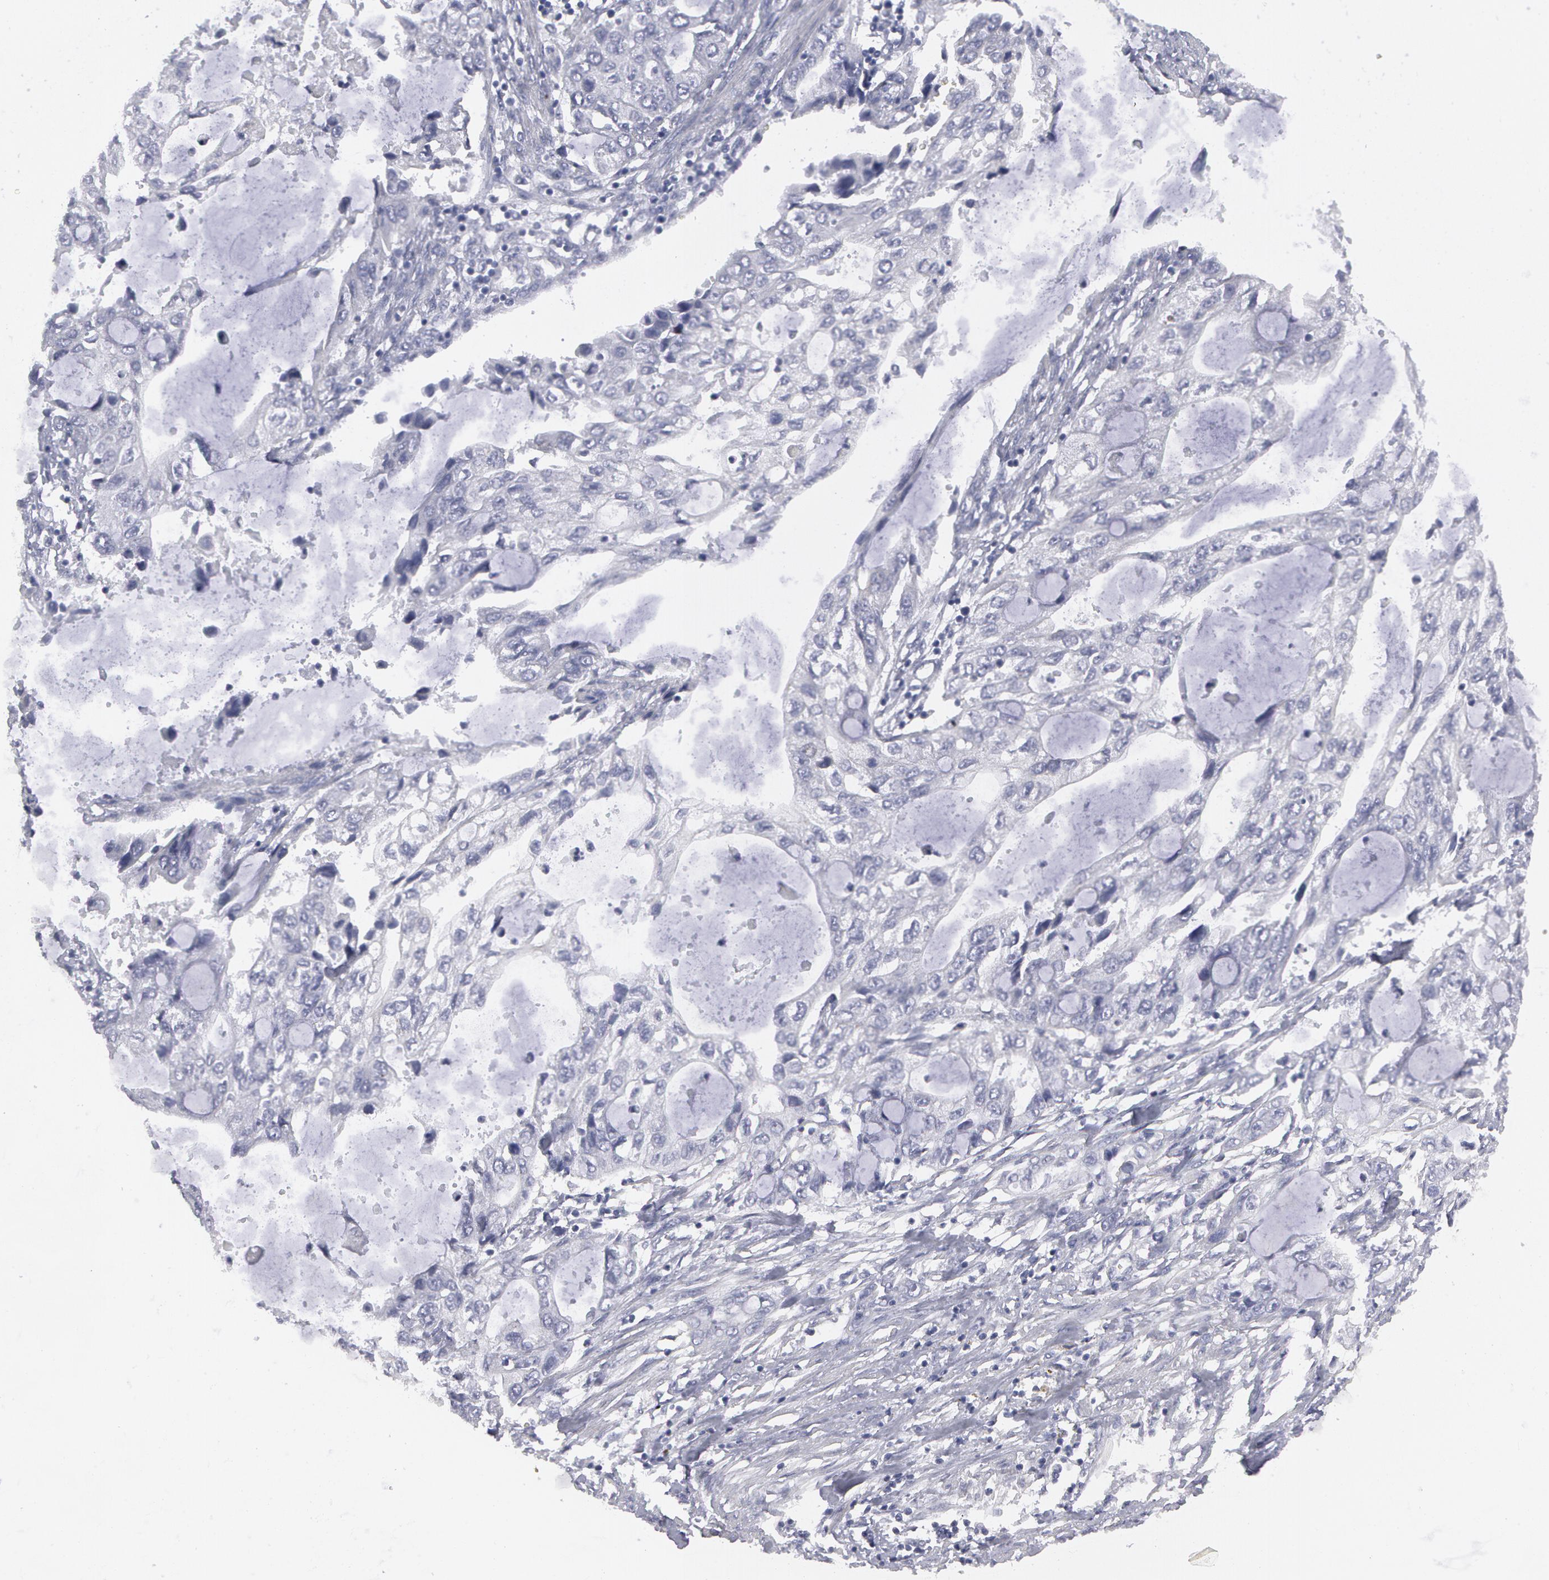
{"staining": {"intensity": "negative", "quantity": "none", "location": "none"}, "tissue": "stomach cancer", "cell_type": "Tumor cells", "image_type": "cancer", "snomed": [{"axis": "morphology", "description": "Adenocarcinoma, NOS"}, {"axis": "topography", "description": "Stomach, upper"}], "caption": "An immunohistochemistry (IHC) histopathology image of adenocarcinoma (stomach) is shown. There is no staining in tumor cells of adenocarcinoma (stomach). The staining was performed using DAB to visualize the protein expression in brown, while the nuclei were stained in blue with hematoxylin (Magnification: 20x).", "gene": "SMC1B", "patient": {"sex": "female", "age": 52}}